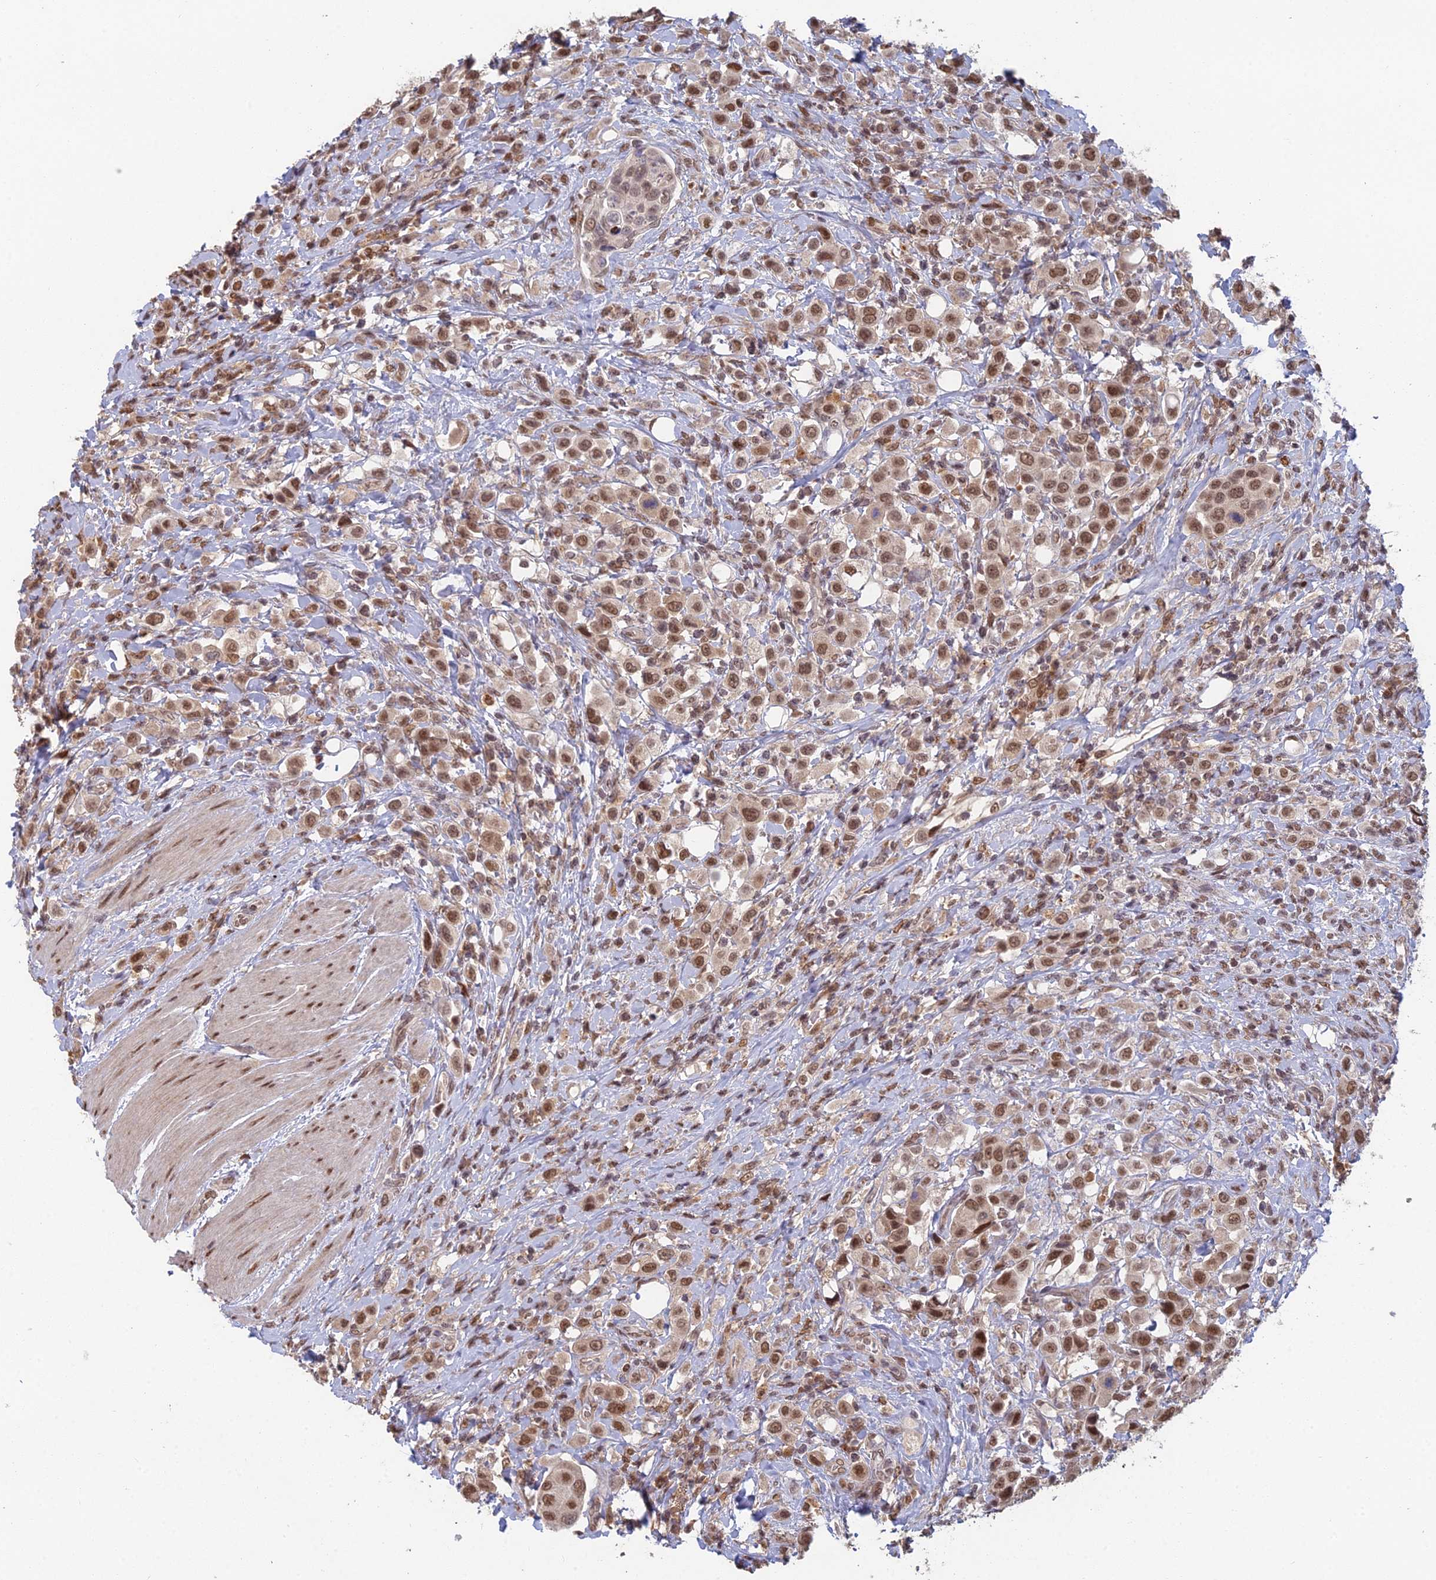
{"staining": {"intensity": "moderate", "quantity": ">75%", "location": "nuclear"}, "tissue": "urothelial cancer", "cell_type": "Tumor cells", "image_type": "cancer", "snomed": [{"axis": "morphology", "description": "Urothelial carcinoma, High grade"}, {"axis": "topography", "description": "Urinary bladder"}], "caption": "A brown stain highlights moderate nuclear expression of a protein in urothelial cancer tumor cells. (DAB (3,3'-diaminobenzidine) IHC with brightfield microscopy, high magnification).", "gene": "RANBP3", "patient": {"sex": "male", "age": 50}}